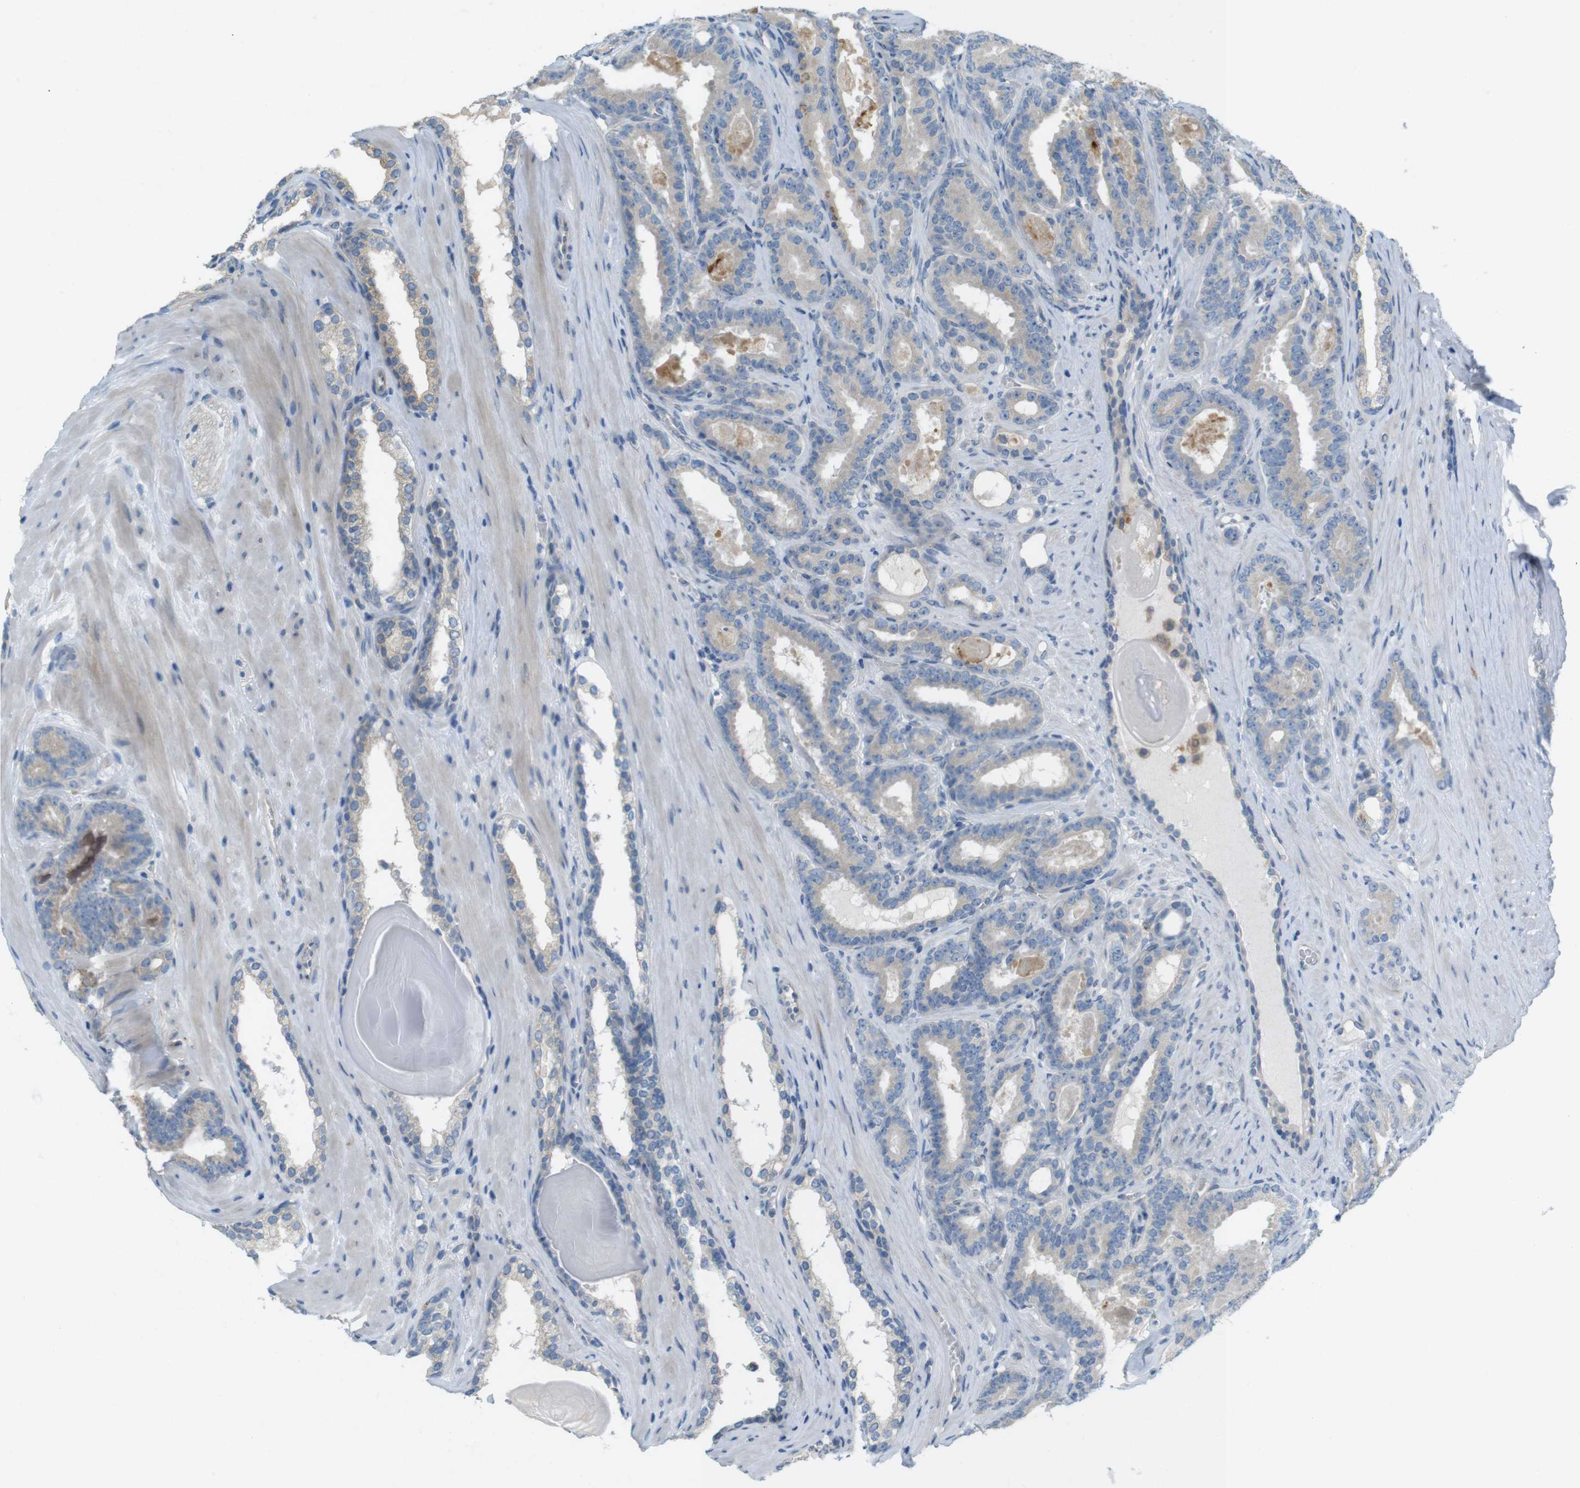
{"staining": {"intensity": "negative", "quantity": "none", "location": "none"}, "tissue": "prostate cancer", "cell_type": "Tumor cells", "image_type": "cancer", "snomed": [{"axis": "morphology", "description": "Adenocarcinoma, High grade"}, {"axis": "topography", "description": "Prostate"}], "caption": "This is an immunohistochemistry photomicrograph of human prostate cancer (high-grade adenocarcinoma). There is no positivity in tumor cells.", "gene": "TMEM41B", "patient": {"sex": "male", "age": 60}}